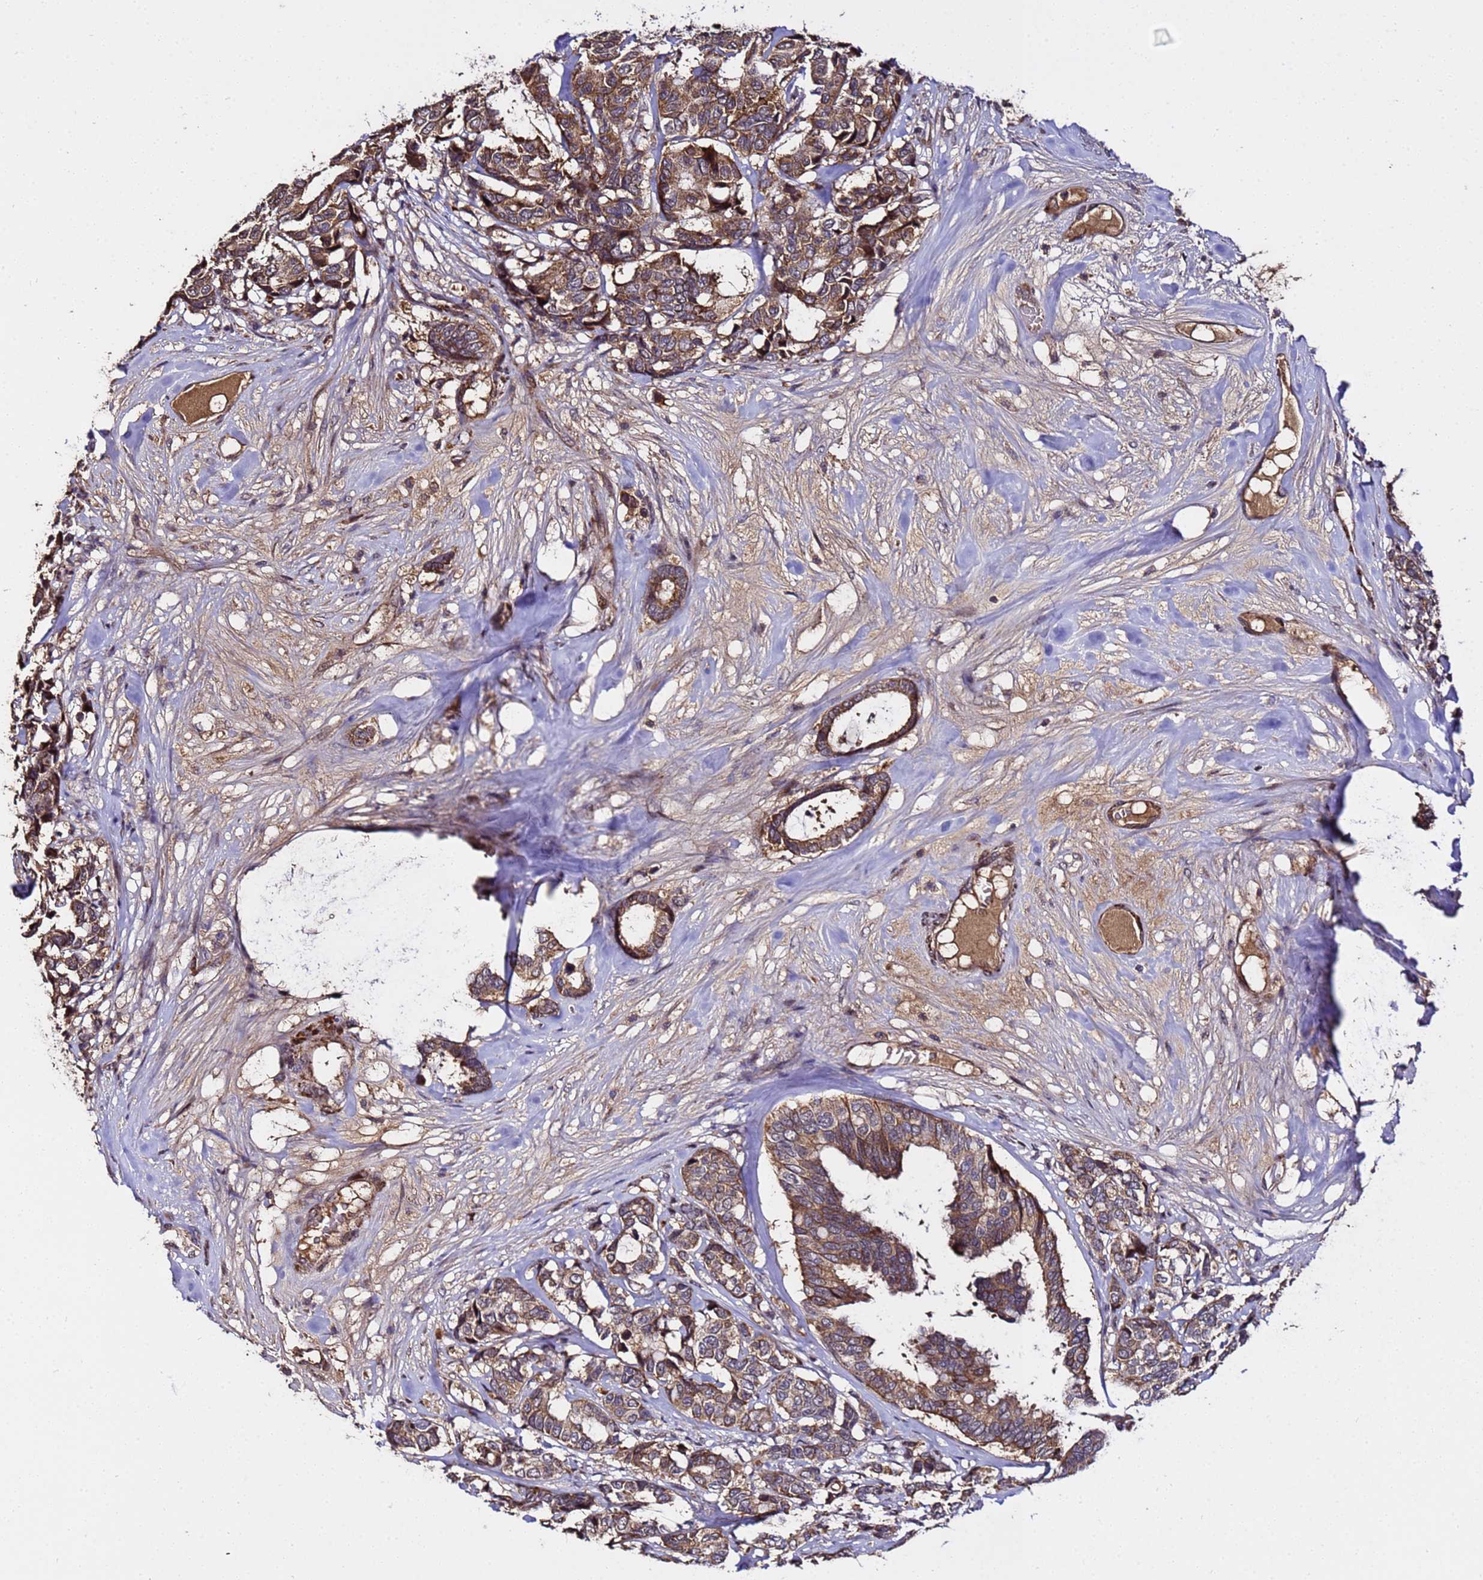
{"staining": {"intensity": "moderate", "quantity": ">75%", "location": "cytoplasmic/membranous"}, "tissue": "breast cancer", "cell_type": "Tumor cells", "image_type": "cancer", "snomed": [{"axis": "morphology", "description": "Duct carcinoma"}, {"axis": "topography", "description": "Breast"}], "caption": "Human breast invasive ductal carcinoma stained with a brown dye demonstrates moderate cytoplasmic/membranous positive positivity in about >75% of tumor cells.", "gene": "WNK4", "patient": {"sex": "female", "age": 87}}